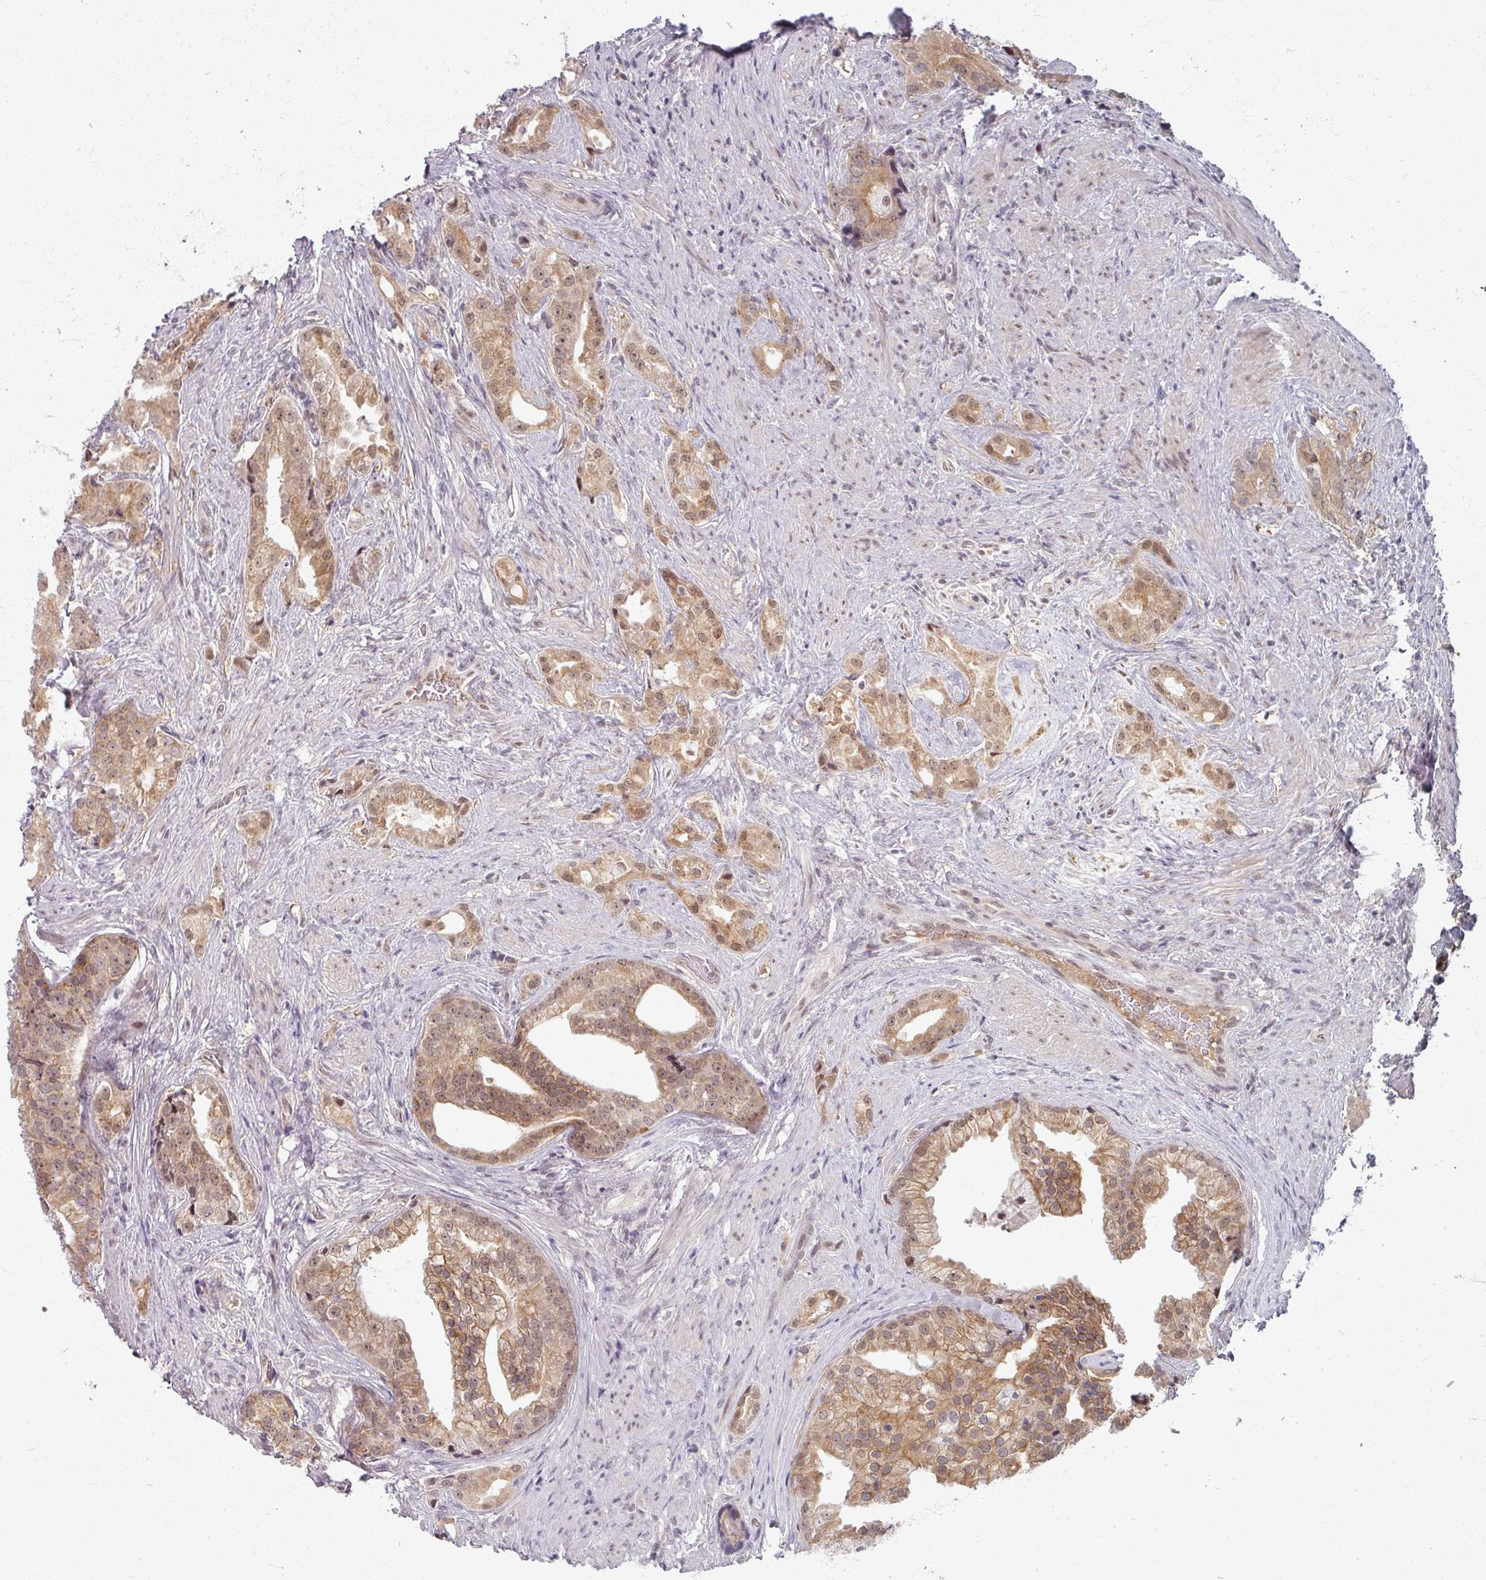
{"staining": {"intensity": "moderate", "quantity": ">75%", "location": "cytoplasmic/membranous,nuclear"}, "tissue": "prostate cancer", "cell_type": "Tumor cells", "image_type": "cancer", "snomed": [{"axis": "morphology", "description": "Adenocarcinoma, Low grade"}, {"axis": "topography", "description": "Prostate"}], "caption": "Prostate cancer stained with immunohistochemistry shows moderate cytoplasmic/membranous and nuclear expression in approximately >75% of tumor cells.", "gene": "KLC3", "patient": {"sex": "male", "age": 71}}